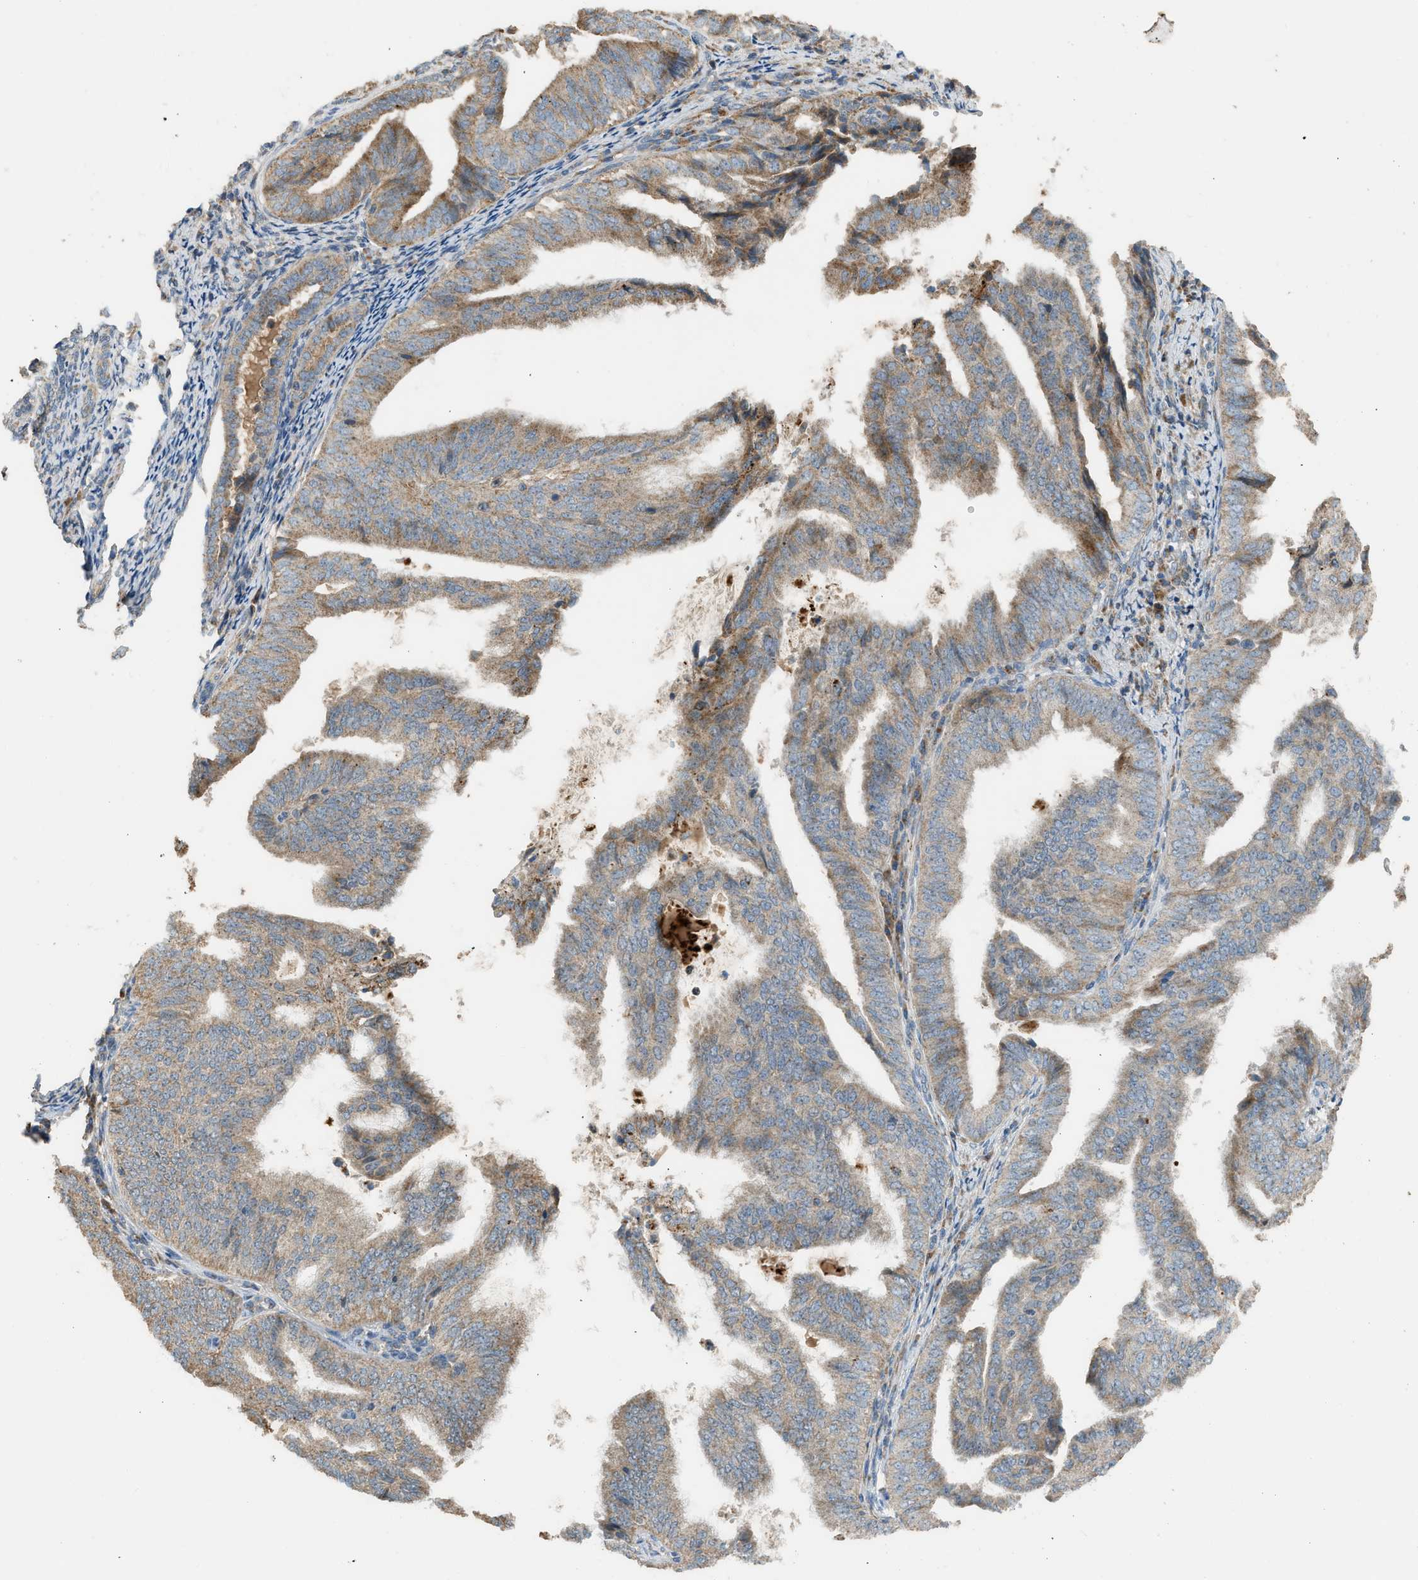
{"staining": {"intensity": "moderate", "quantity": ">75%", "location": "cytoplasmic/membranous"}, "tissue": "endometrial cancer", "cell_type": "Tumor cells", "image_type": "cancer", "snomed": [{"axis": "morphology", "description": "Adenocarcinoma, NOS"}, {"axis": "topography", "description": "Endometrium"}], "caption": "Endometrial cancer stained for a protein exhibits moderate cytoplasmic/membranous positivity in tumor cells.", "gene": "STARD3", "patient": {"sex": "female", "age": 58}}